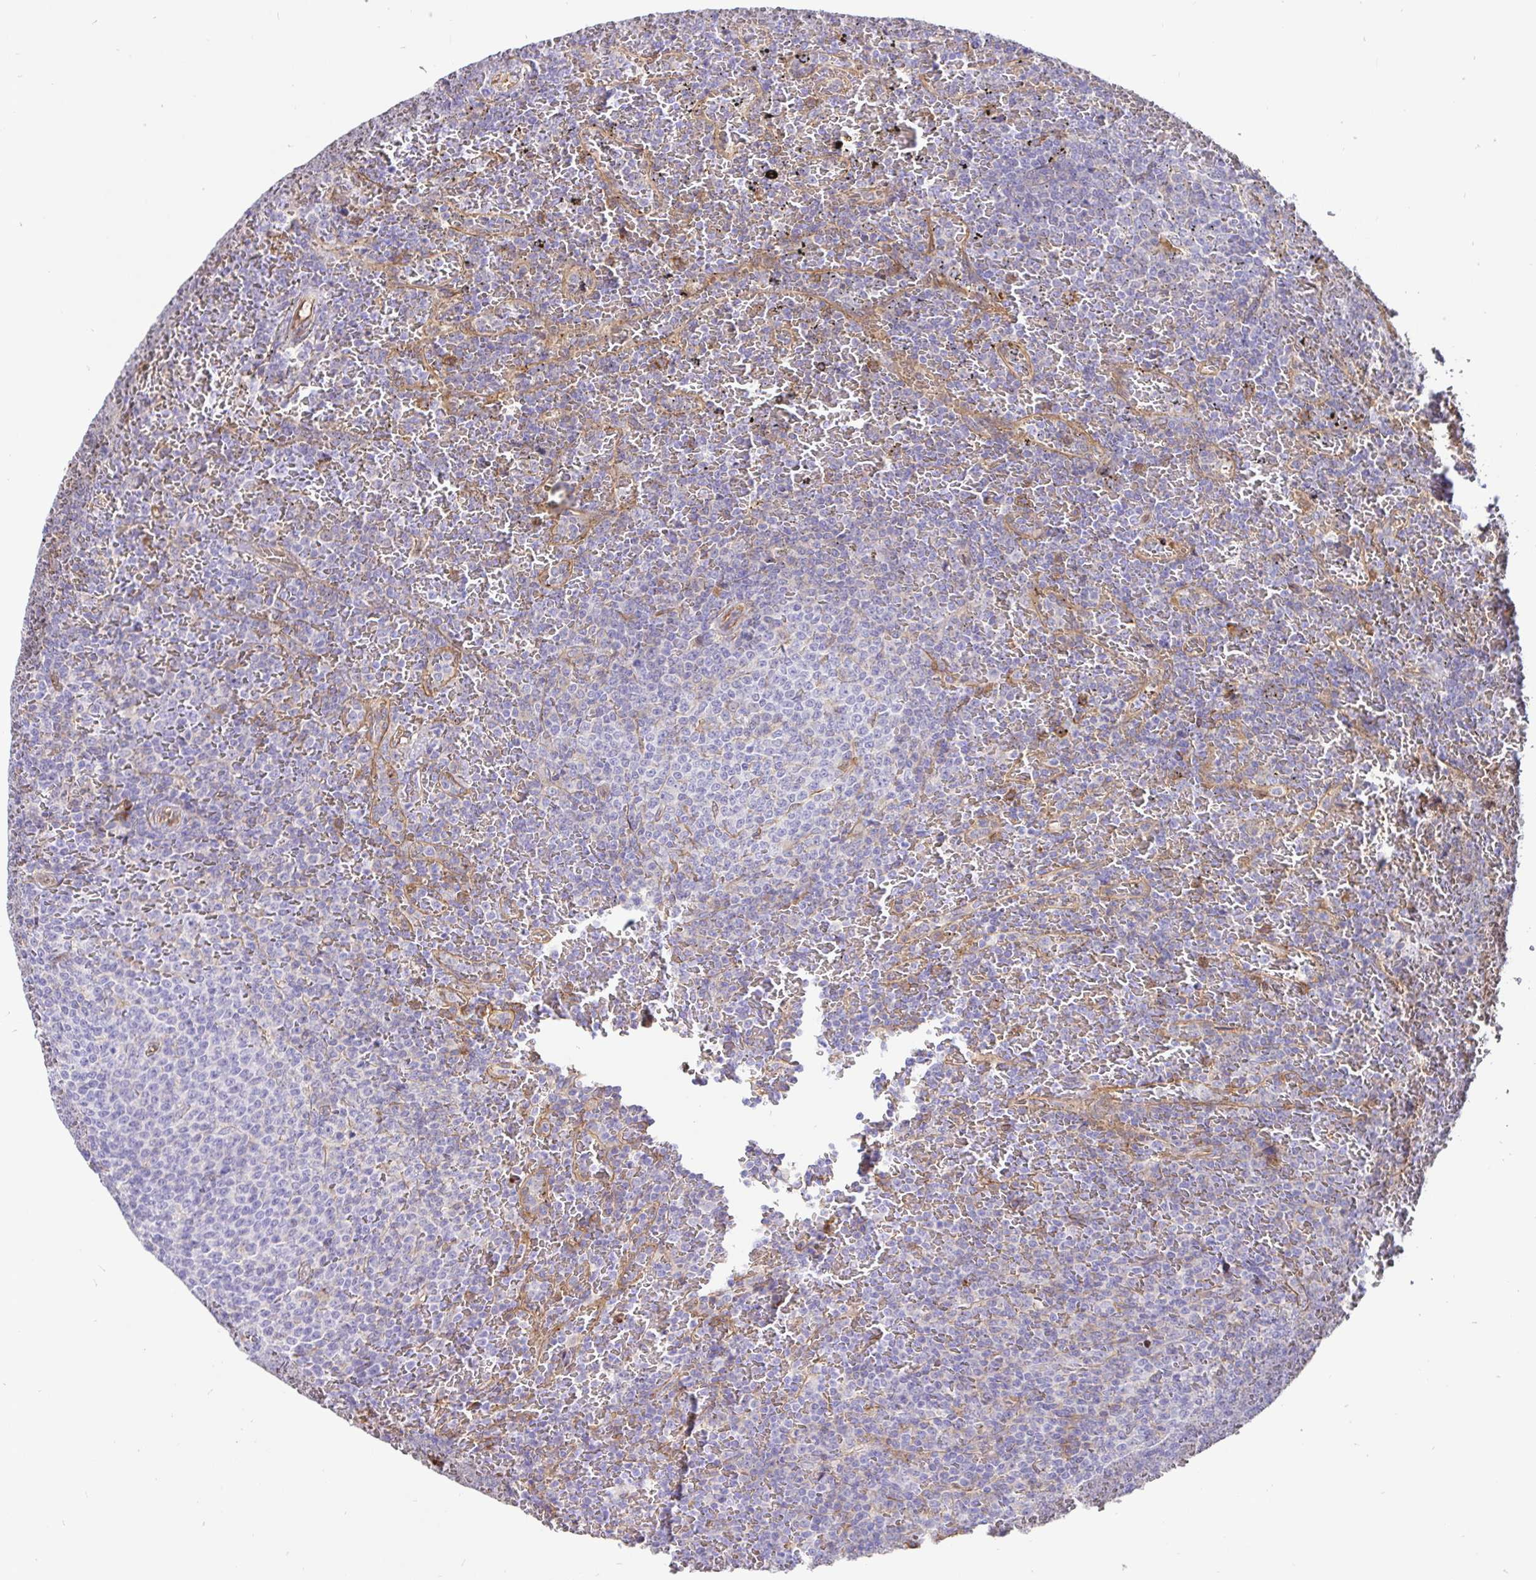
{"staining": {"intensity": "negative", "quantity": "none", "location": "none"}, "tissue": "lymphoma", "cell_type": "Tumor cells", "image_type": "cancer", "snomed": [{"axis": "morphology", "description": "Malignant lymphoma, non-Hodgkin's type, Low grade"}, {"axis": "topography", "description": "Spleen"}], "caption": "High power microscopy image of an immunohistochemistry (IHC) photomicrograph of malignant lymphoma, non-Hodgkin's type (low-grade), revealing no significant staining in tumor cells.", "gene": "ANXA2", "patient": {"sex": "female", "age": 77}}